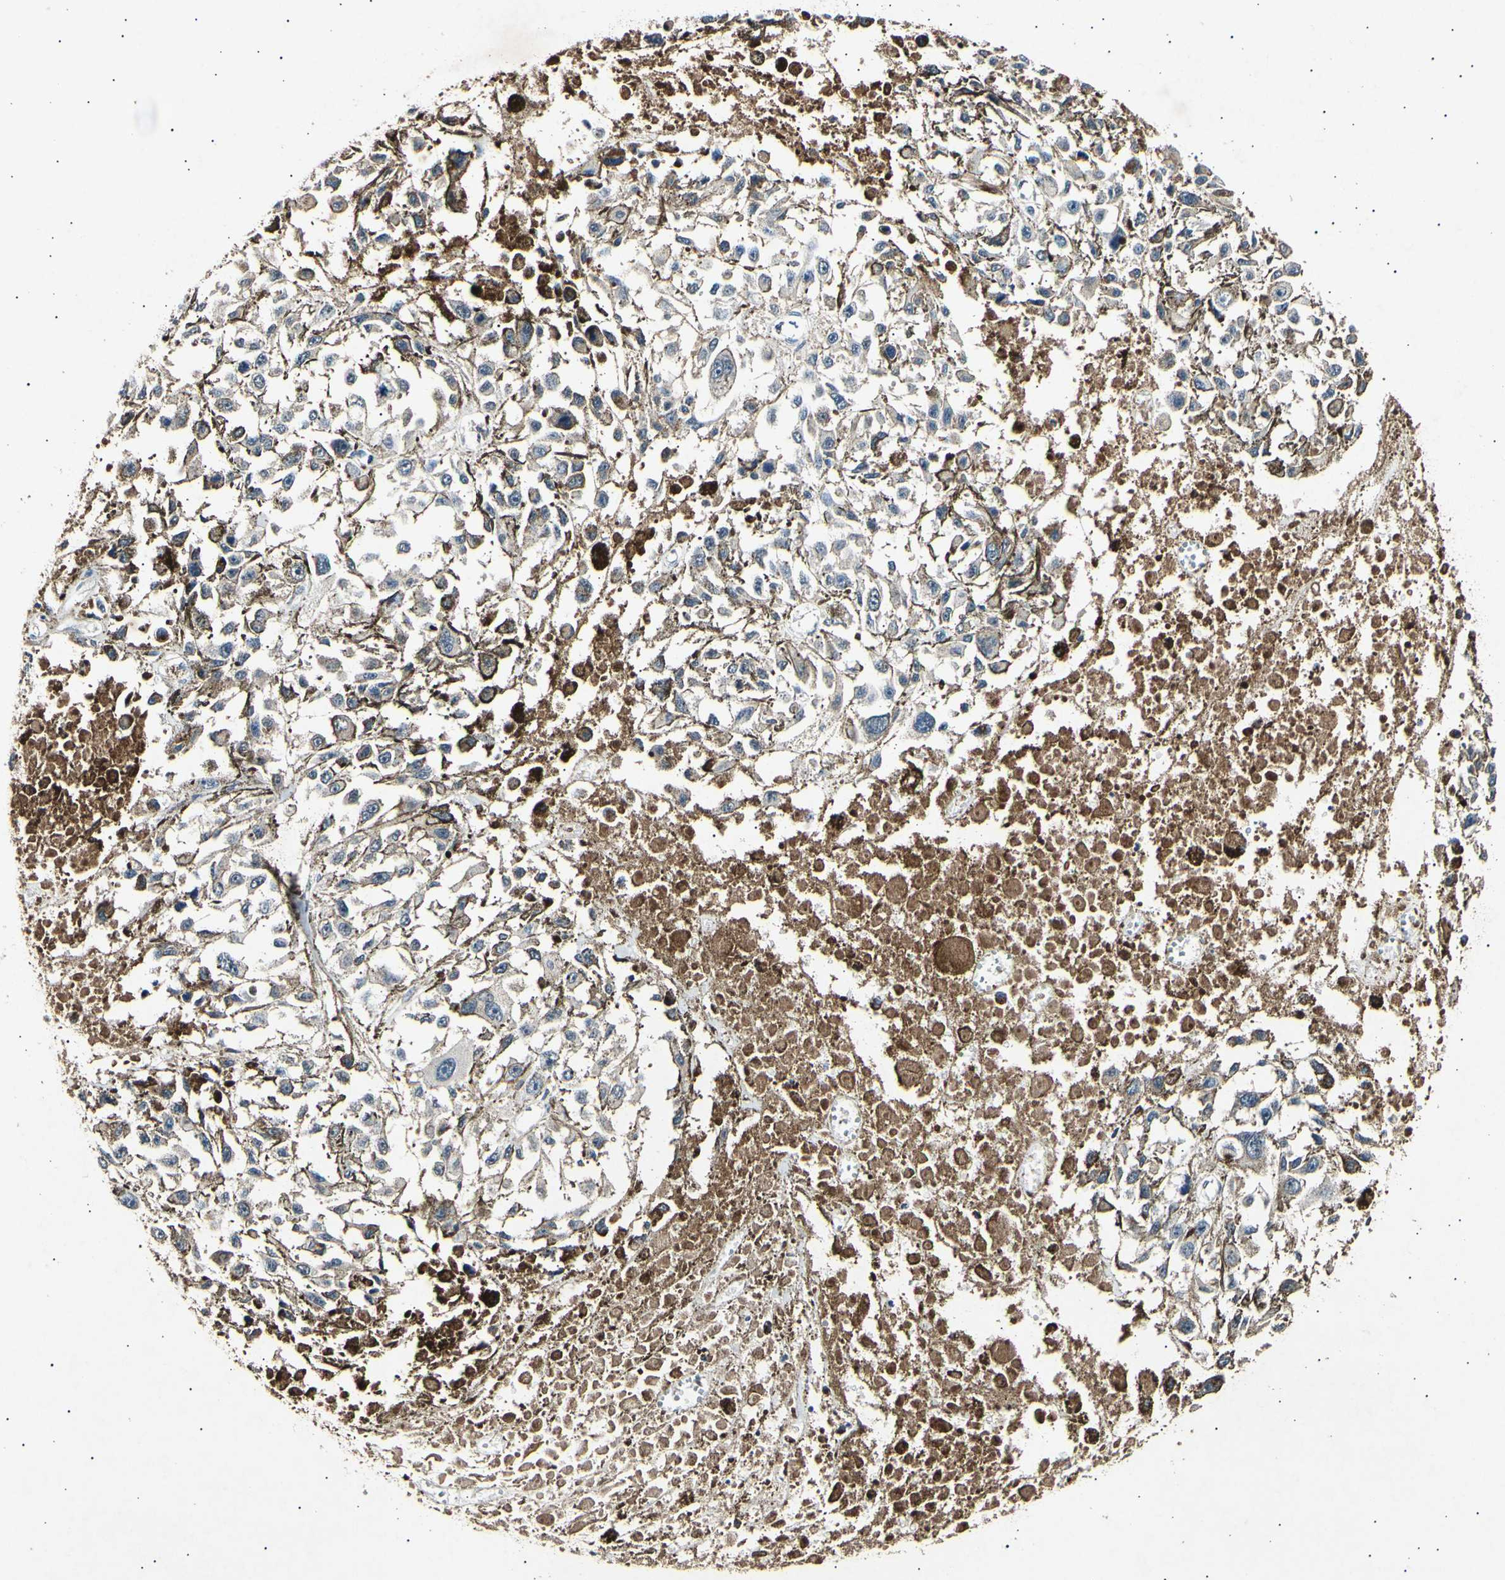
{"staining": {"intensity": "weak", "quantity": "<25%", "location": "cytoplasmic/membranous"}, "tissue": "melanoma", "cell_type": "Tumor cells", "image_type": "cancer", "snomed": [{"axis": "morphology", "description": "Malignant melanoma, Metastatic site"}, {"axis": "topography", "description": "Lymph node"}], "caption": "Immunohistochemistry image of neoplastic tissue: human melanoma stained with DAB (3,3'-diaminobenzidine) reveals no significant protein positivity in tumor cells. (IHC, brightfield microscopy, high magnification).", "gene": "ADCY3", "patient": {"sex": "male", "age": 59}}